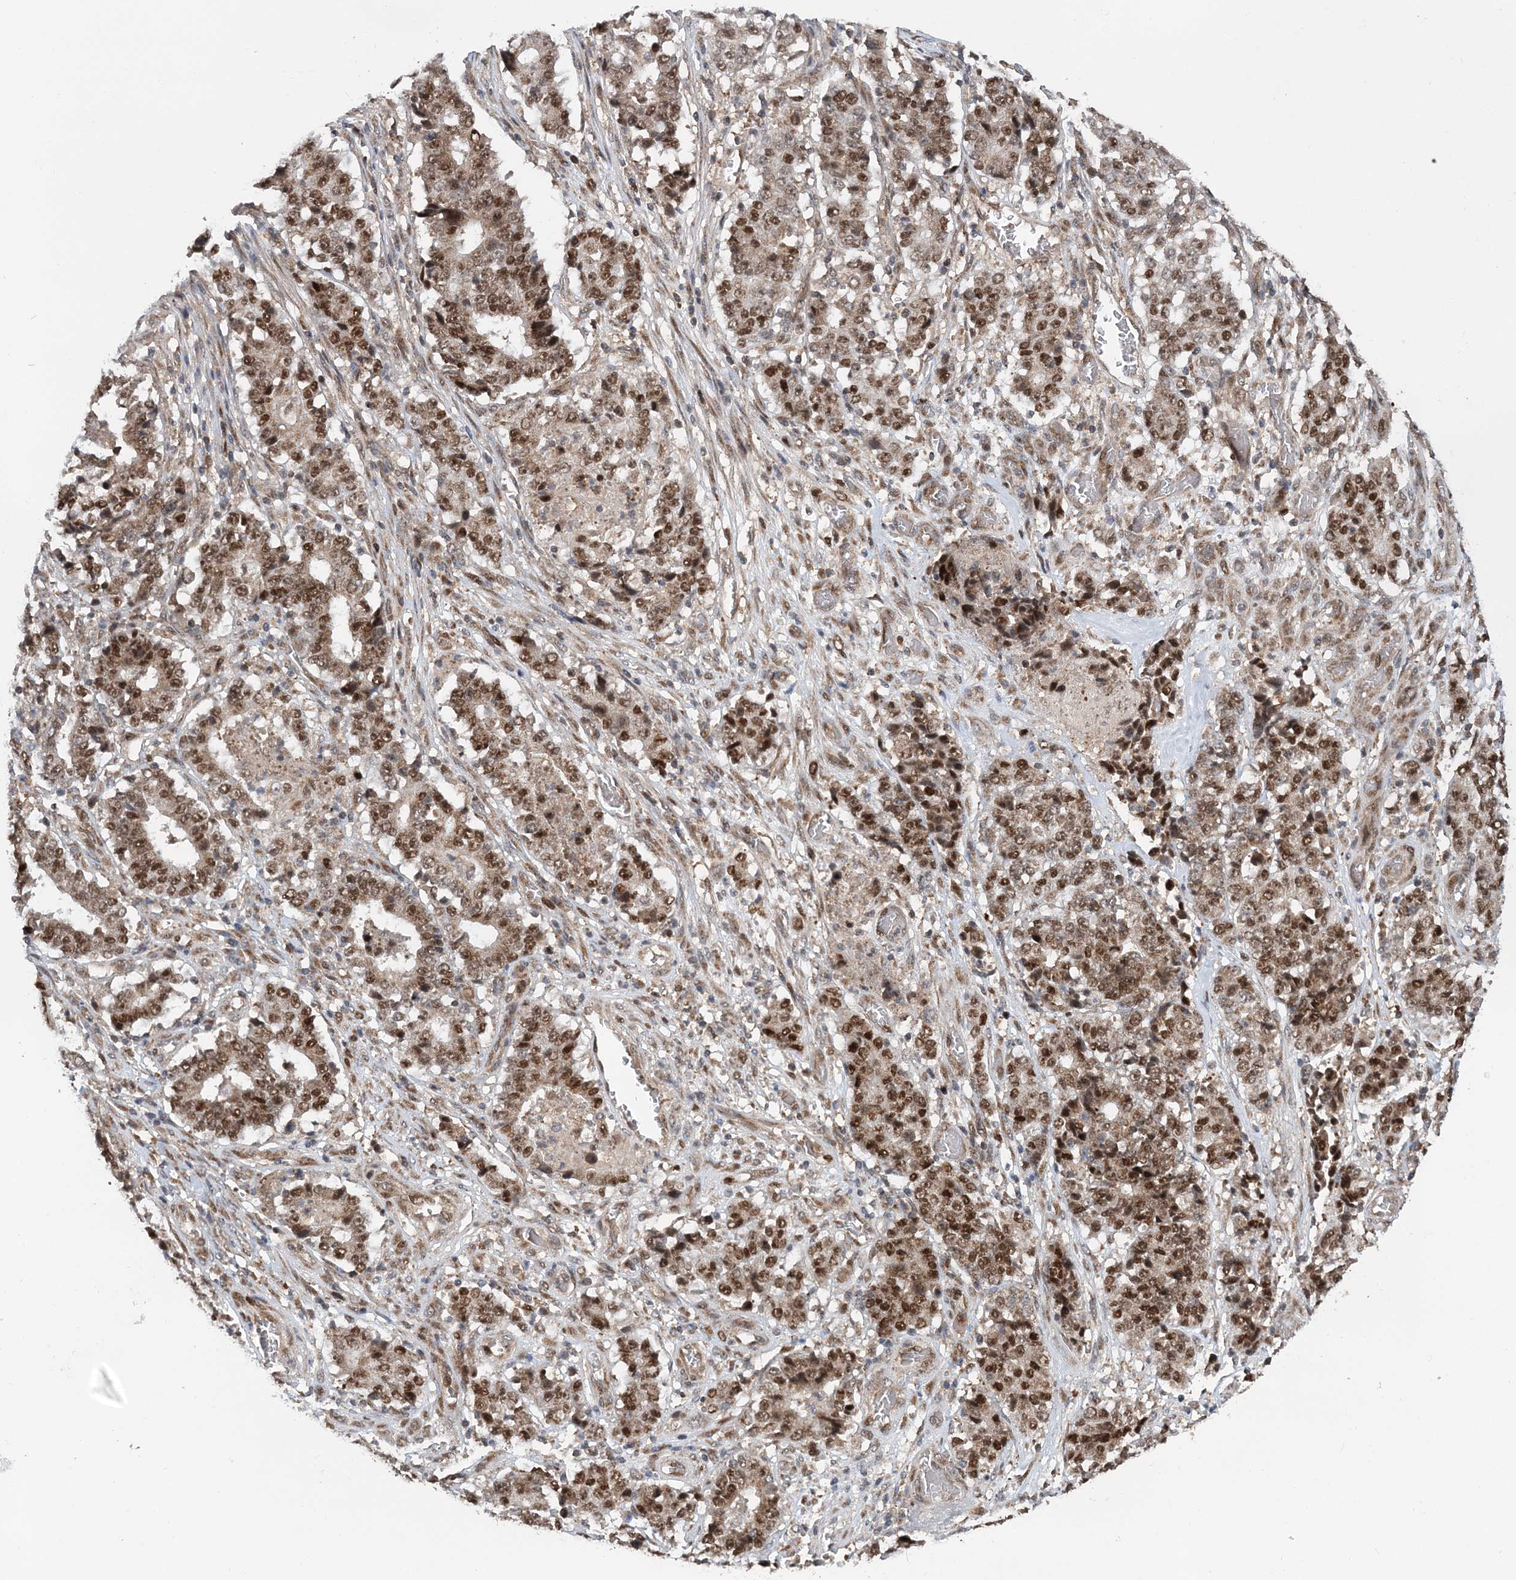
{"staining": {"intensity": "moderate", "quantity": ">75%", "location": "cytoplasmic/membranous,nuclear"}, "tissue": "stomach cancer", "cell_type": "Tumor cells", "image_type": "cancer", "snomed": [{"axis": "morphology", "description": "Adenocarcinoma, NOS"}, {"axis": "topography", "description": "Stomach"}], "caption": "A histopathology image of stomach cancer (adenocarcinoma) stained for a protein shows moderate cytoplasmic/membranous and nuclear brown staining in tumor cells.", "gene": "KIF4A", "patient": {"sex": "male", "age": 59}}